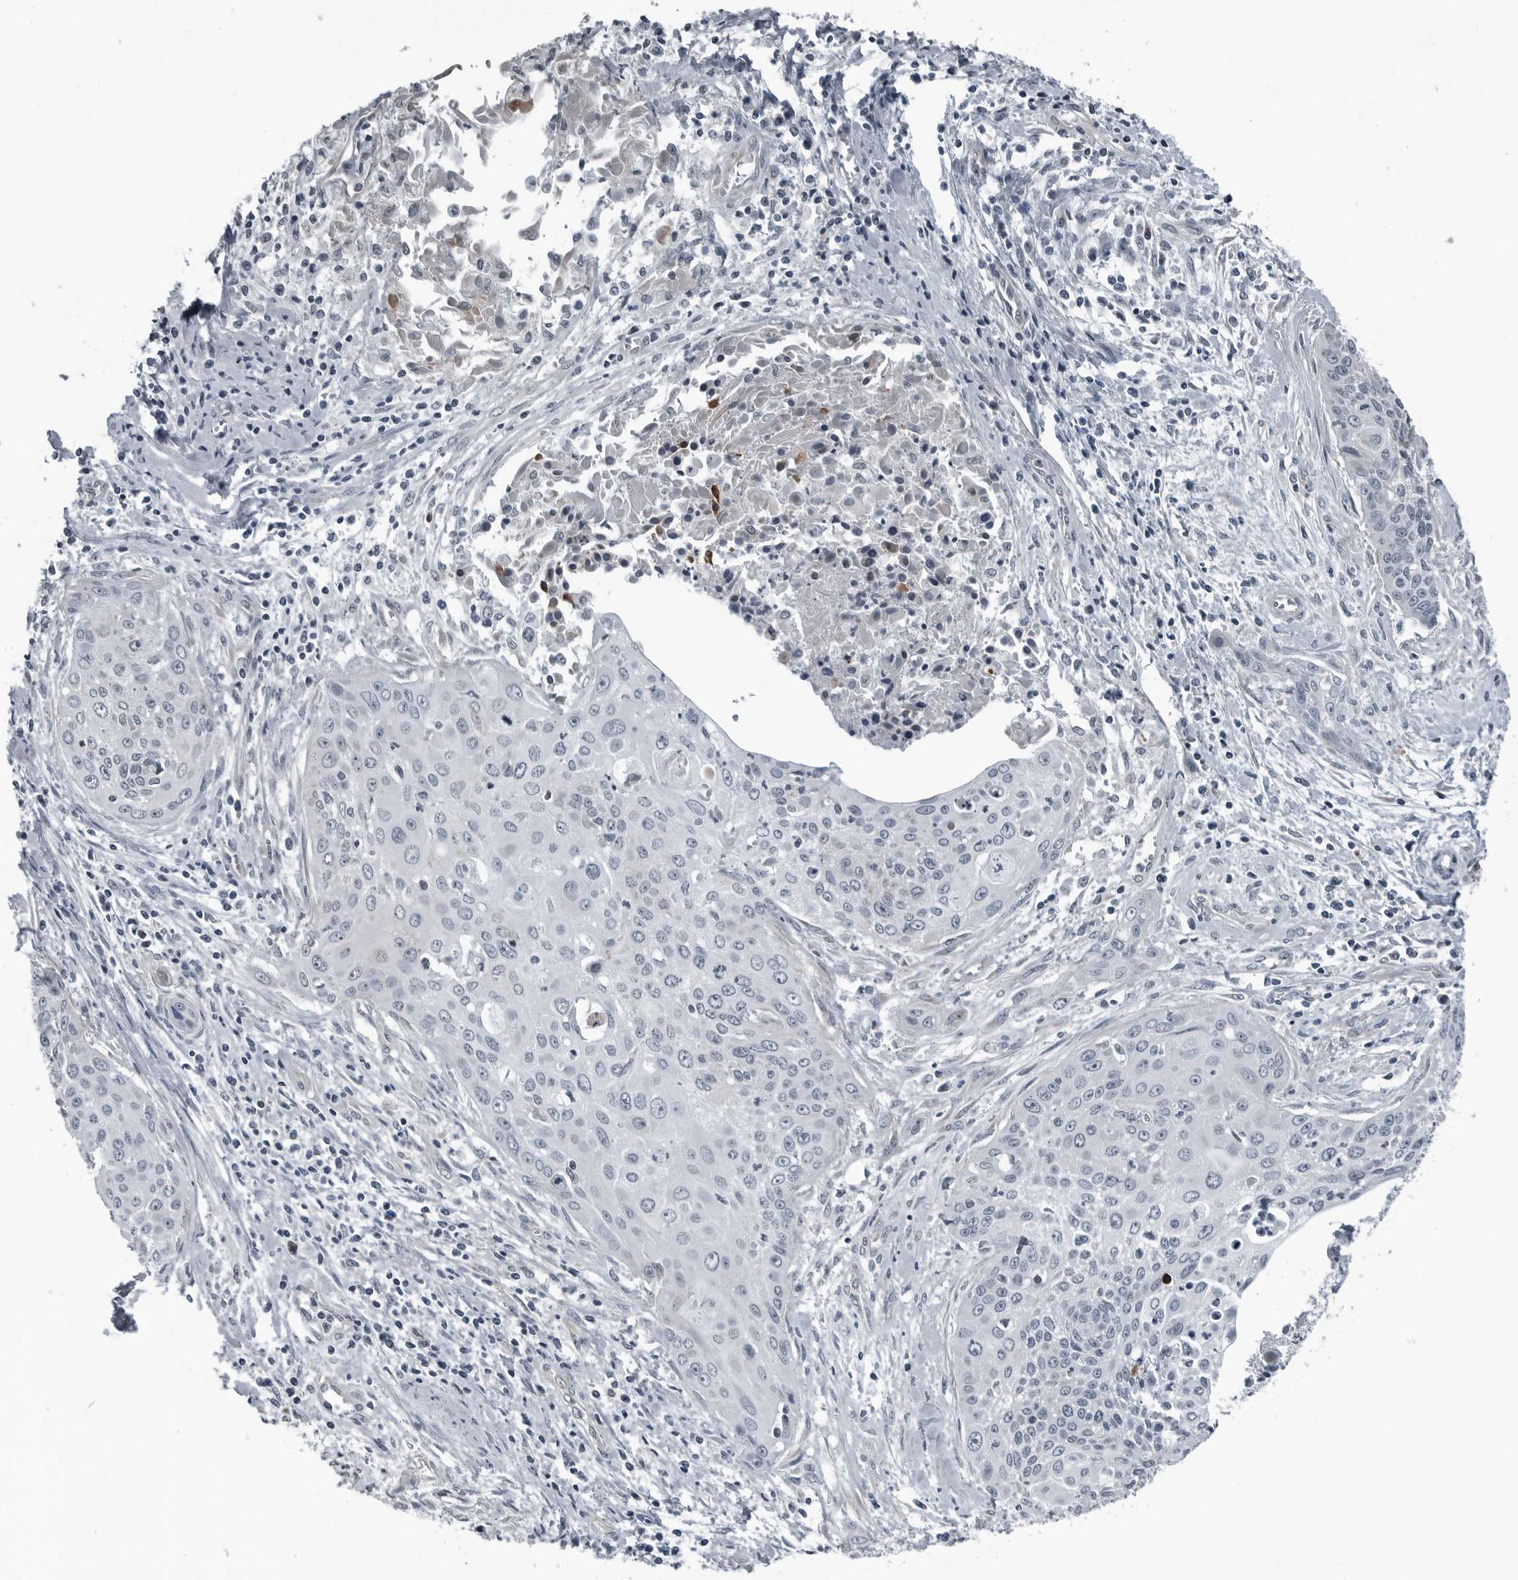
{"staining": {"intensity": "negative", "quantity": "none", "location": "none"}, "tissue": "cervical cancer", "cell_type": "Tumor cells", "image_type": "cancer", "snomed": [{"axis": "morphology", "description": "Squamous cell carcinoma, NOS"}, {"axis": "topography", "description": "Cervix"}], "caption": "Immunohistochemistry (IHC) histopathology image of neoplastic tissue: human cervical cancer (squamous cell carcinoma) stained with DAB displays no significant protein positivity in tumor cells.", "gene": "GAK", "patient": {"sex": "female", "age": 55}}